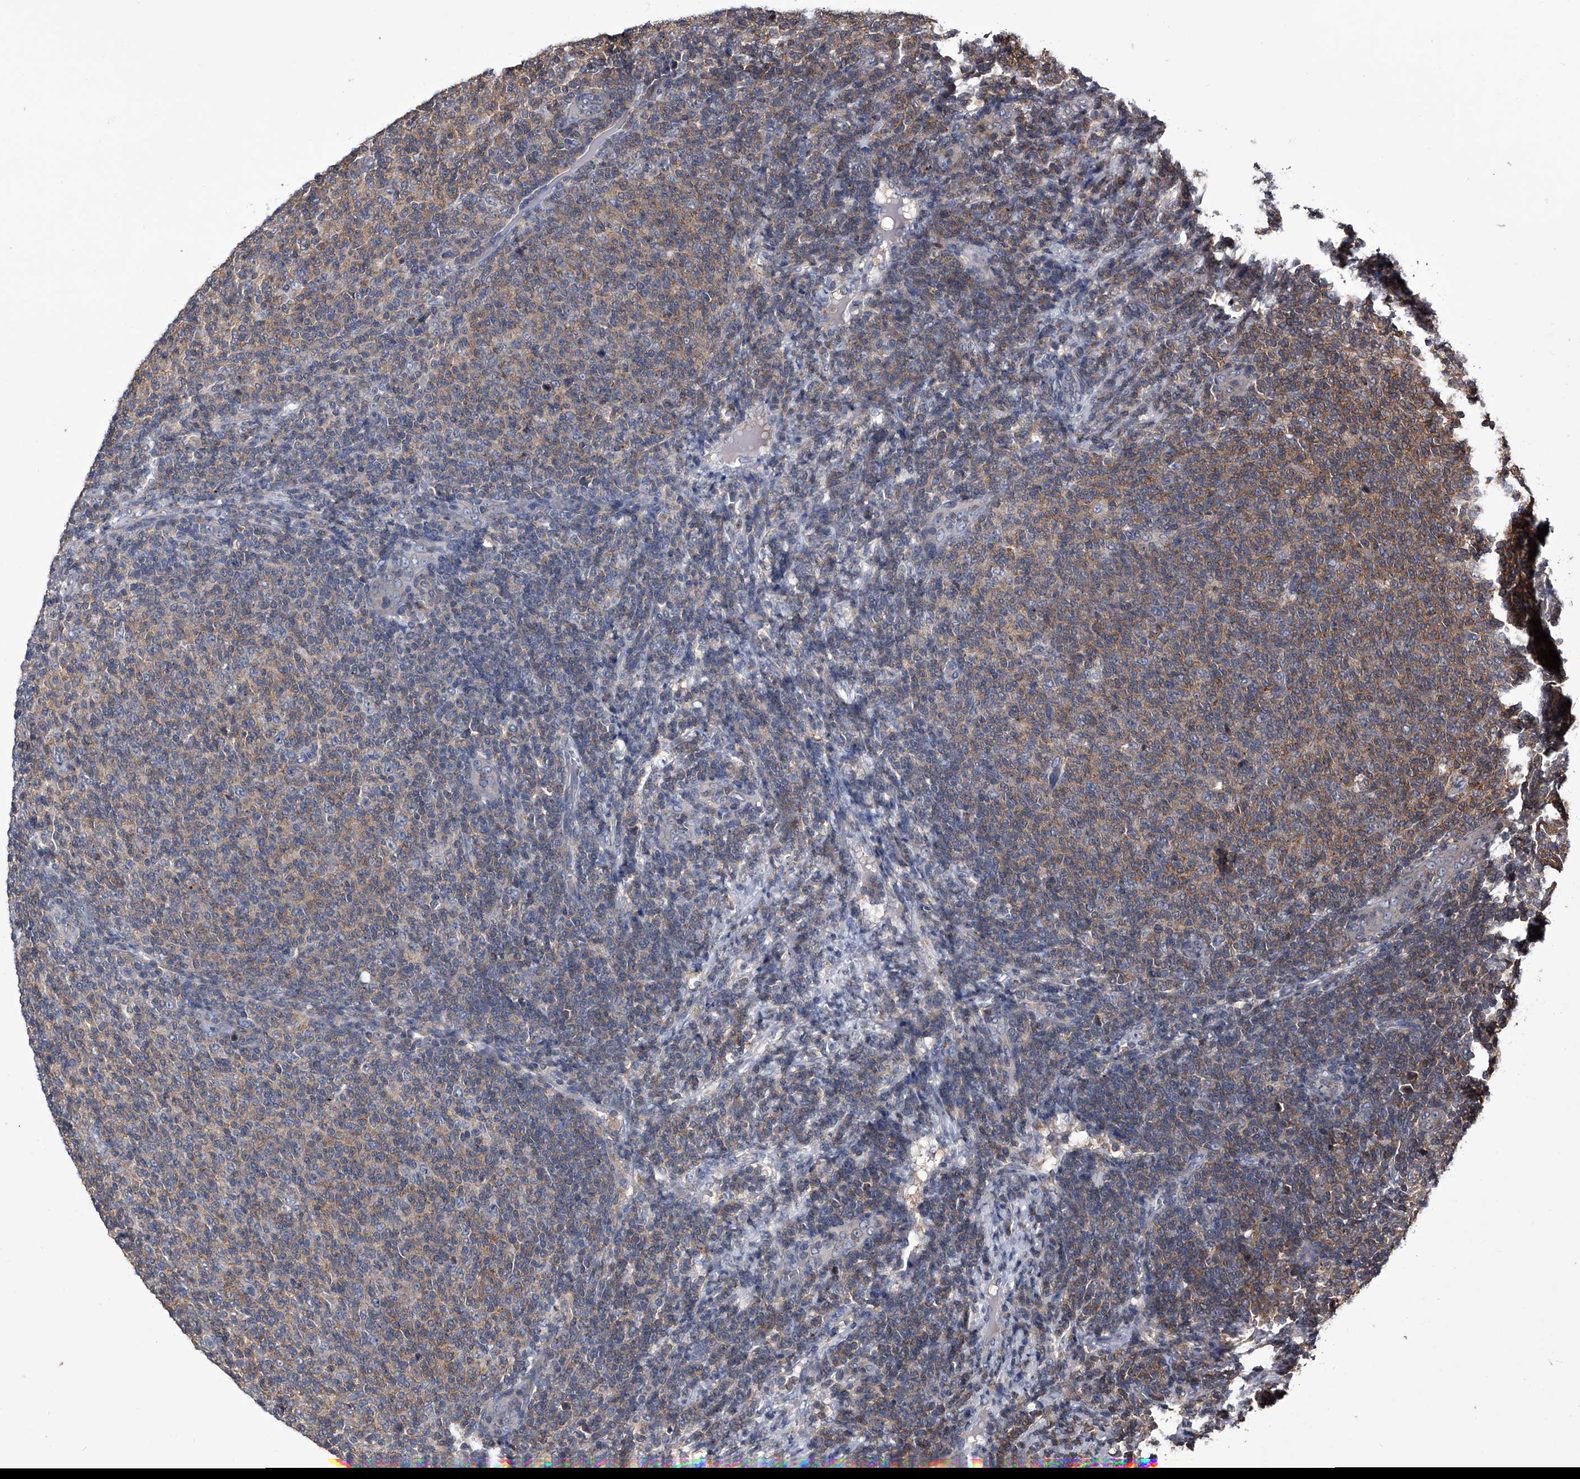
{"staining": {"intensity": "weak", "quantity": ">75%", "location": "cytoplasmic/membranous"}, "tissue": "lymphoma", "cell_type": "Tumor cells", "image_type": "cancer", "snomed": [{"axis": "morphology", "description": "Malignant lymphoma, non-Hodgkin's type, Low grade"}, {"axis": "topography", "description": "Lymph node"}], "caption": "DAB (3,3'-diaminobenzidine) immunohistochemical staining of low-grade malignant lymphoma, non-Hodgkin's type shows weak cytoplasmic/membranous protein staining in about >75% of tumor cells.", "gene": "PAN3", "patient": {"sex": "male", "age": 66}}